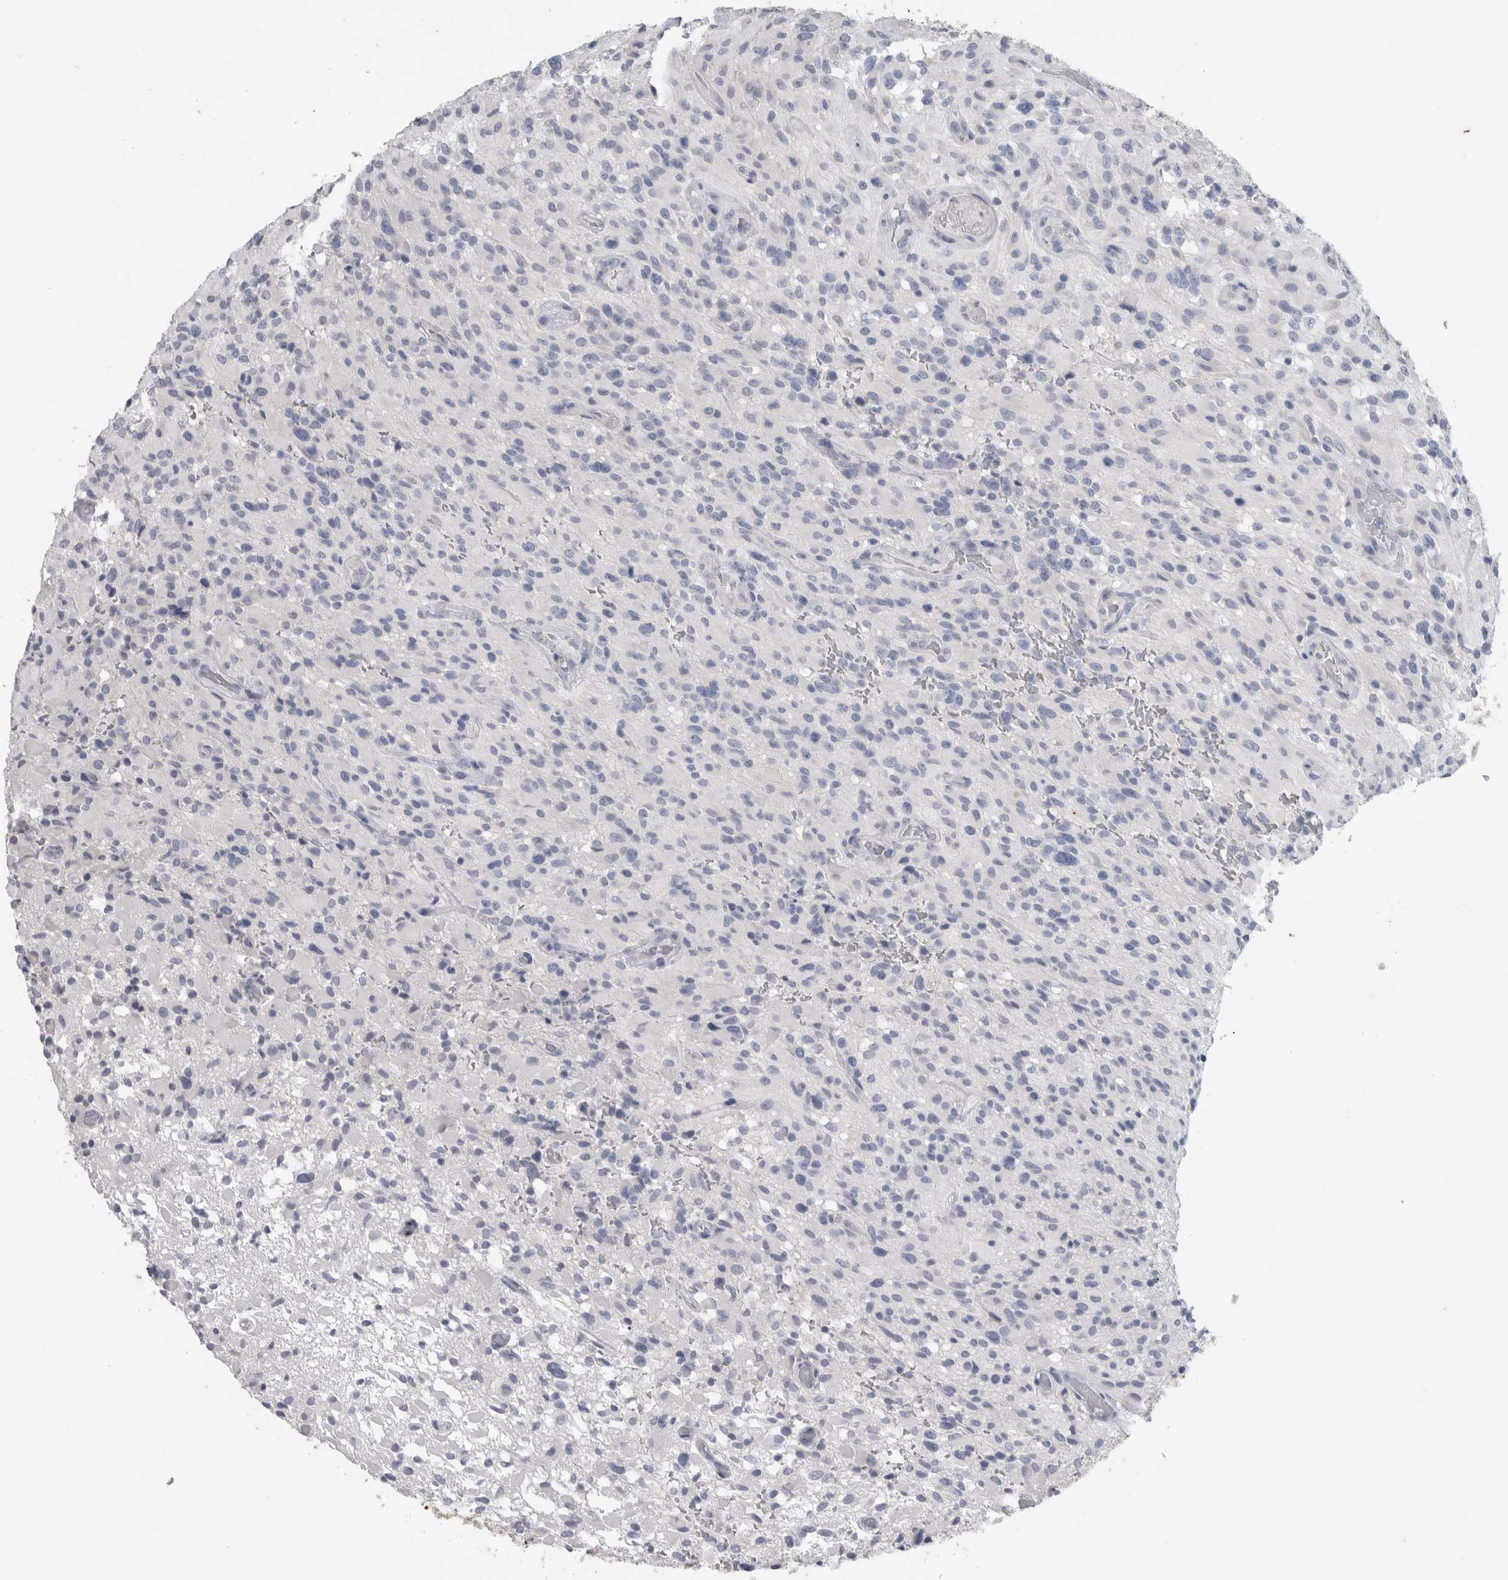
{"staining": {"intensity": "negative", "quantity": "none", "location": "none"}, "tissue": "glioma", "cell_type": "Tumor cells", "image_type": "cancer", "snomed": [{"axis": "morphology", "description": "Glioma, malignant, High grade"}, {"axis": "topography", "description": "Brain"}], "caption": "Malignant high-grade glioma stained for a protein using immunohistochemistry demonstrates no staining tumor cells.", "gene": "NEFM", "patient": {"sex": "male", "age": 71}}